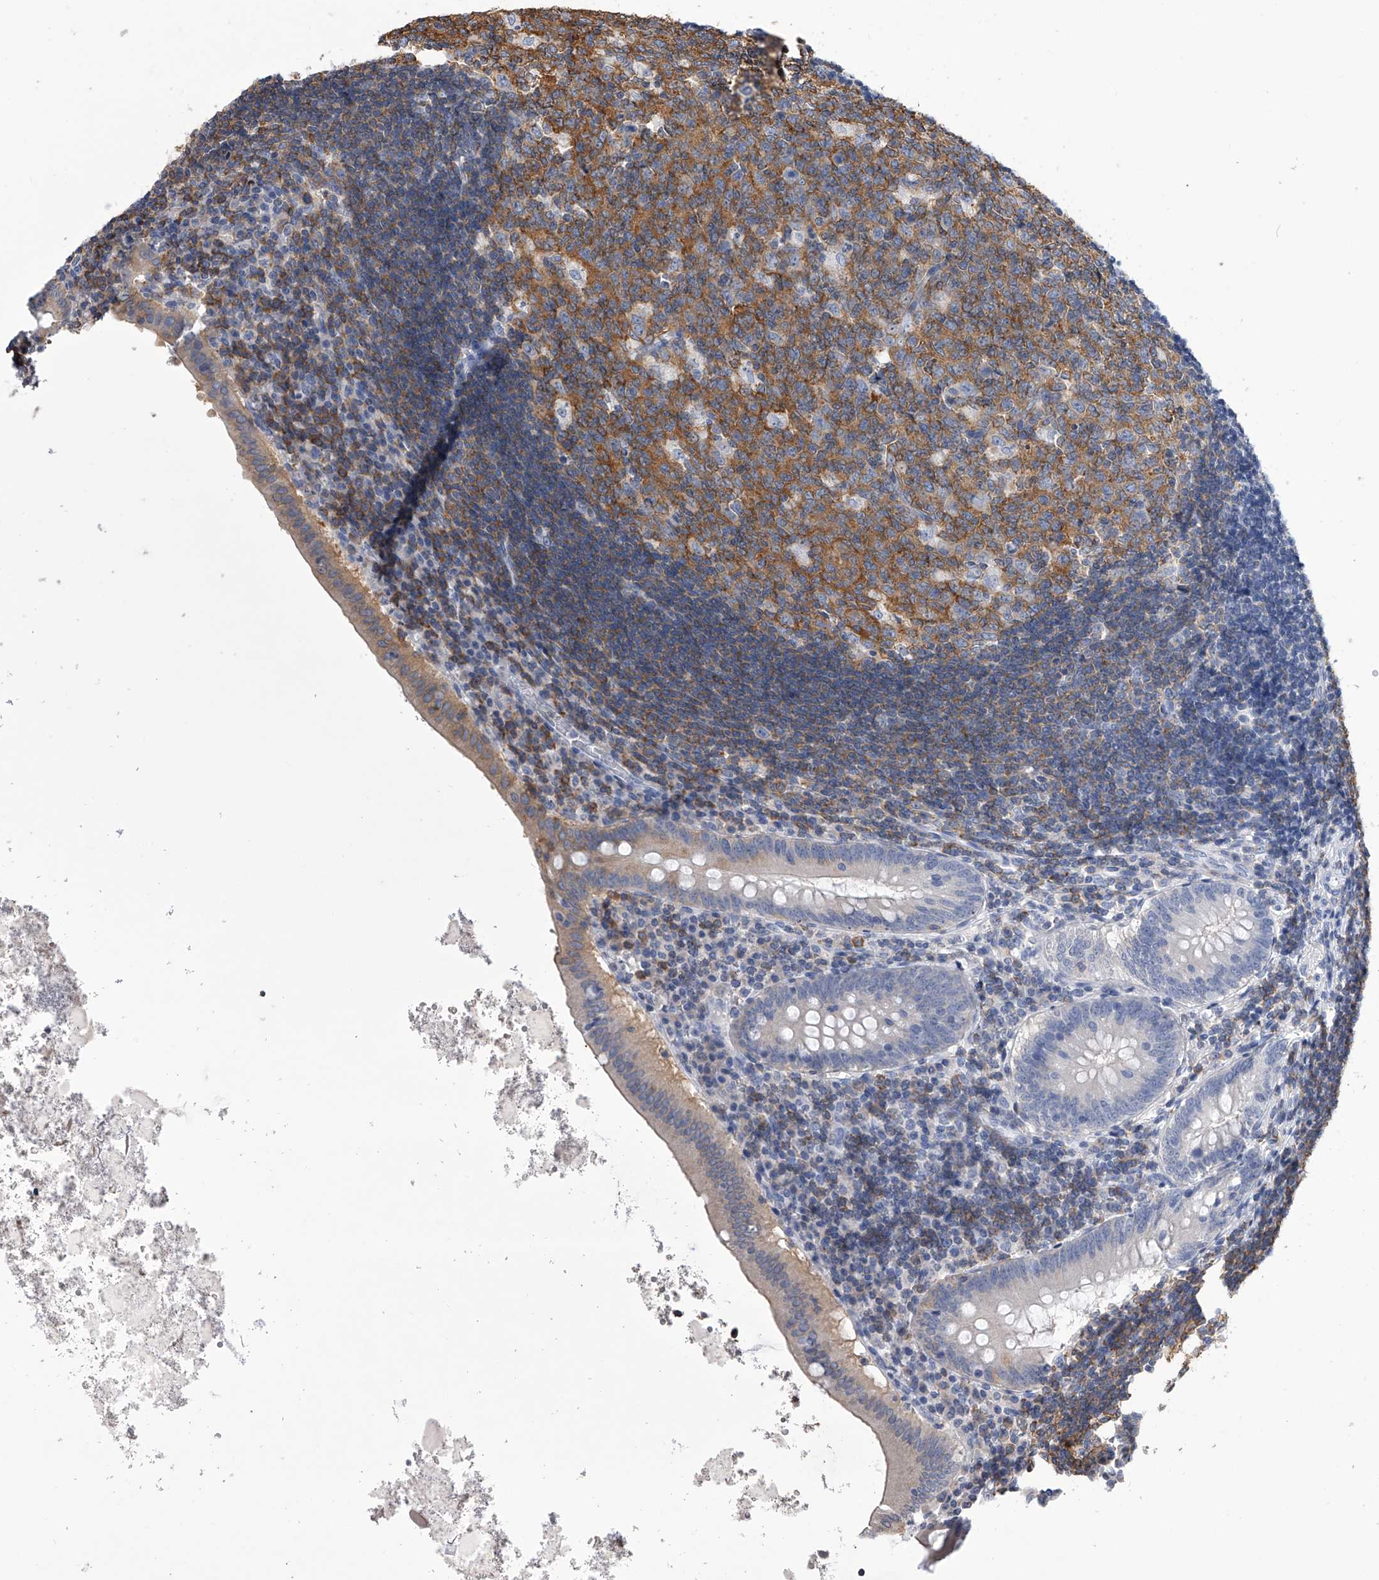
{"staining": {"intensity": "weak", "quantity": "25%-75%", "location": "cytoplasmic/membranous"}, "tissue": "appendix", "cell_type": "Glandular cells", "image_type": "normal", "snomed": [{"axis": "morphology", "description": "Normal tissue, NOS"}, {"axis": "topography", "description": "Appendix"}], "caption": "Immunohistochemistry (IHC) of normal appendix demonstrates low levels of weak cytoplasmic/membranous expression in about 25%-75% of glandular cells.", "gene": "TASP1", "patient": {"sex": "female", "age": 54}}